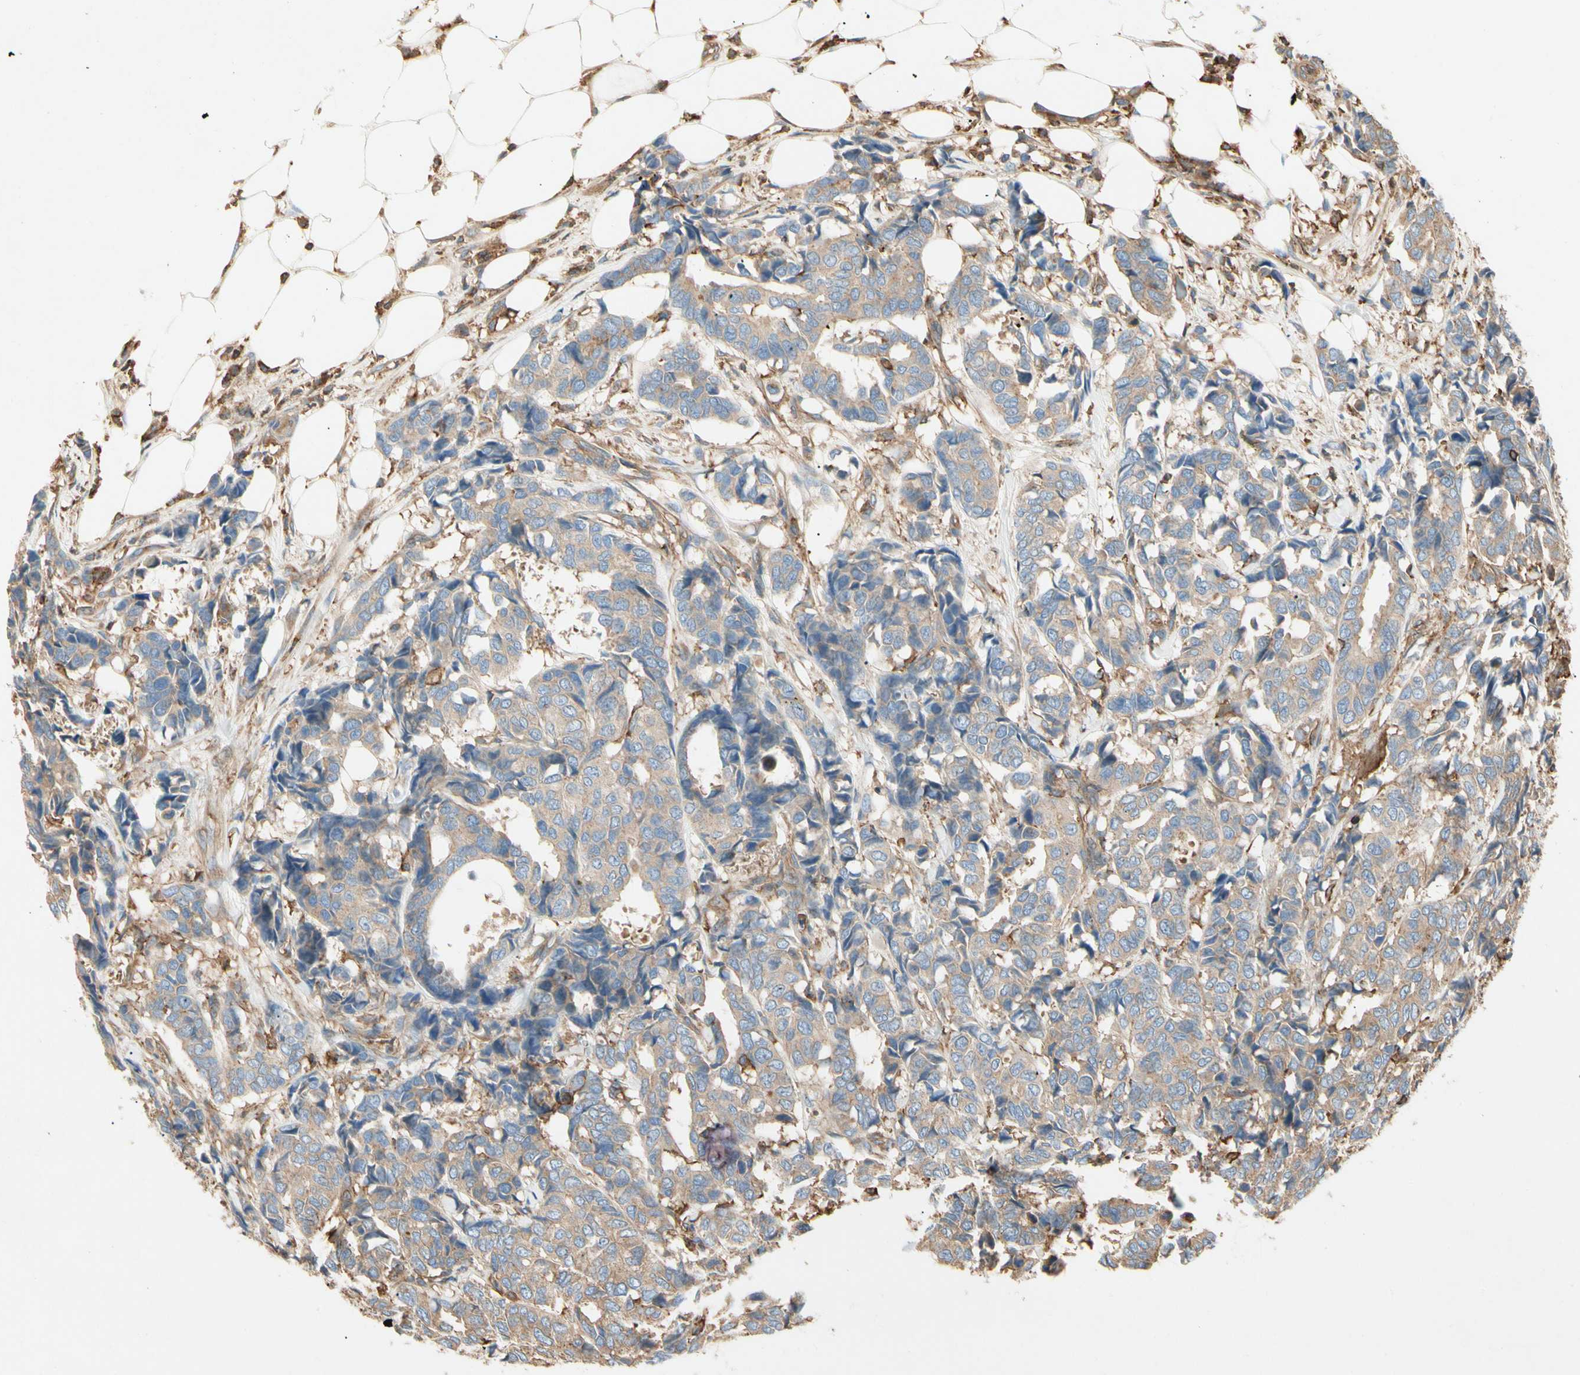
{"staining": {"intensity": "moderate", "quantity": ">75%", "location": "cytoplasmic/membranous"}, "tissue": "breast cancer", "cell_type": "Tumor cells", "image_type": "cancer", "snomed": [{"axis": "morphology", "description": "Duct carcinoma"}, {"axis": "topography", "description": "Breast"}], "caption": "Protein staining demonstrates moderate cytoplasmic/membranous positivity in about >75% of tumor cells in breast cancer. (DAB (3,3'-diaminobenzidine) = brown stain, brightfield microscopy at high magnification).", "gene": "ARPC2", "patient": {"sex": "female", "age": 87}}